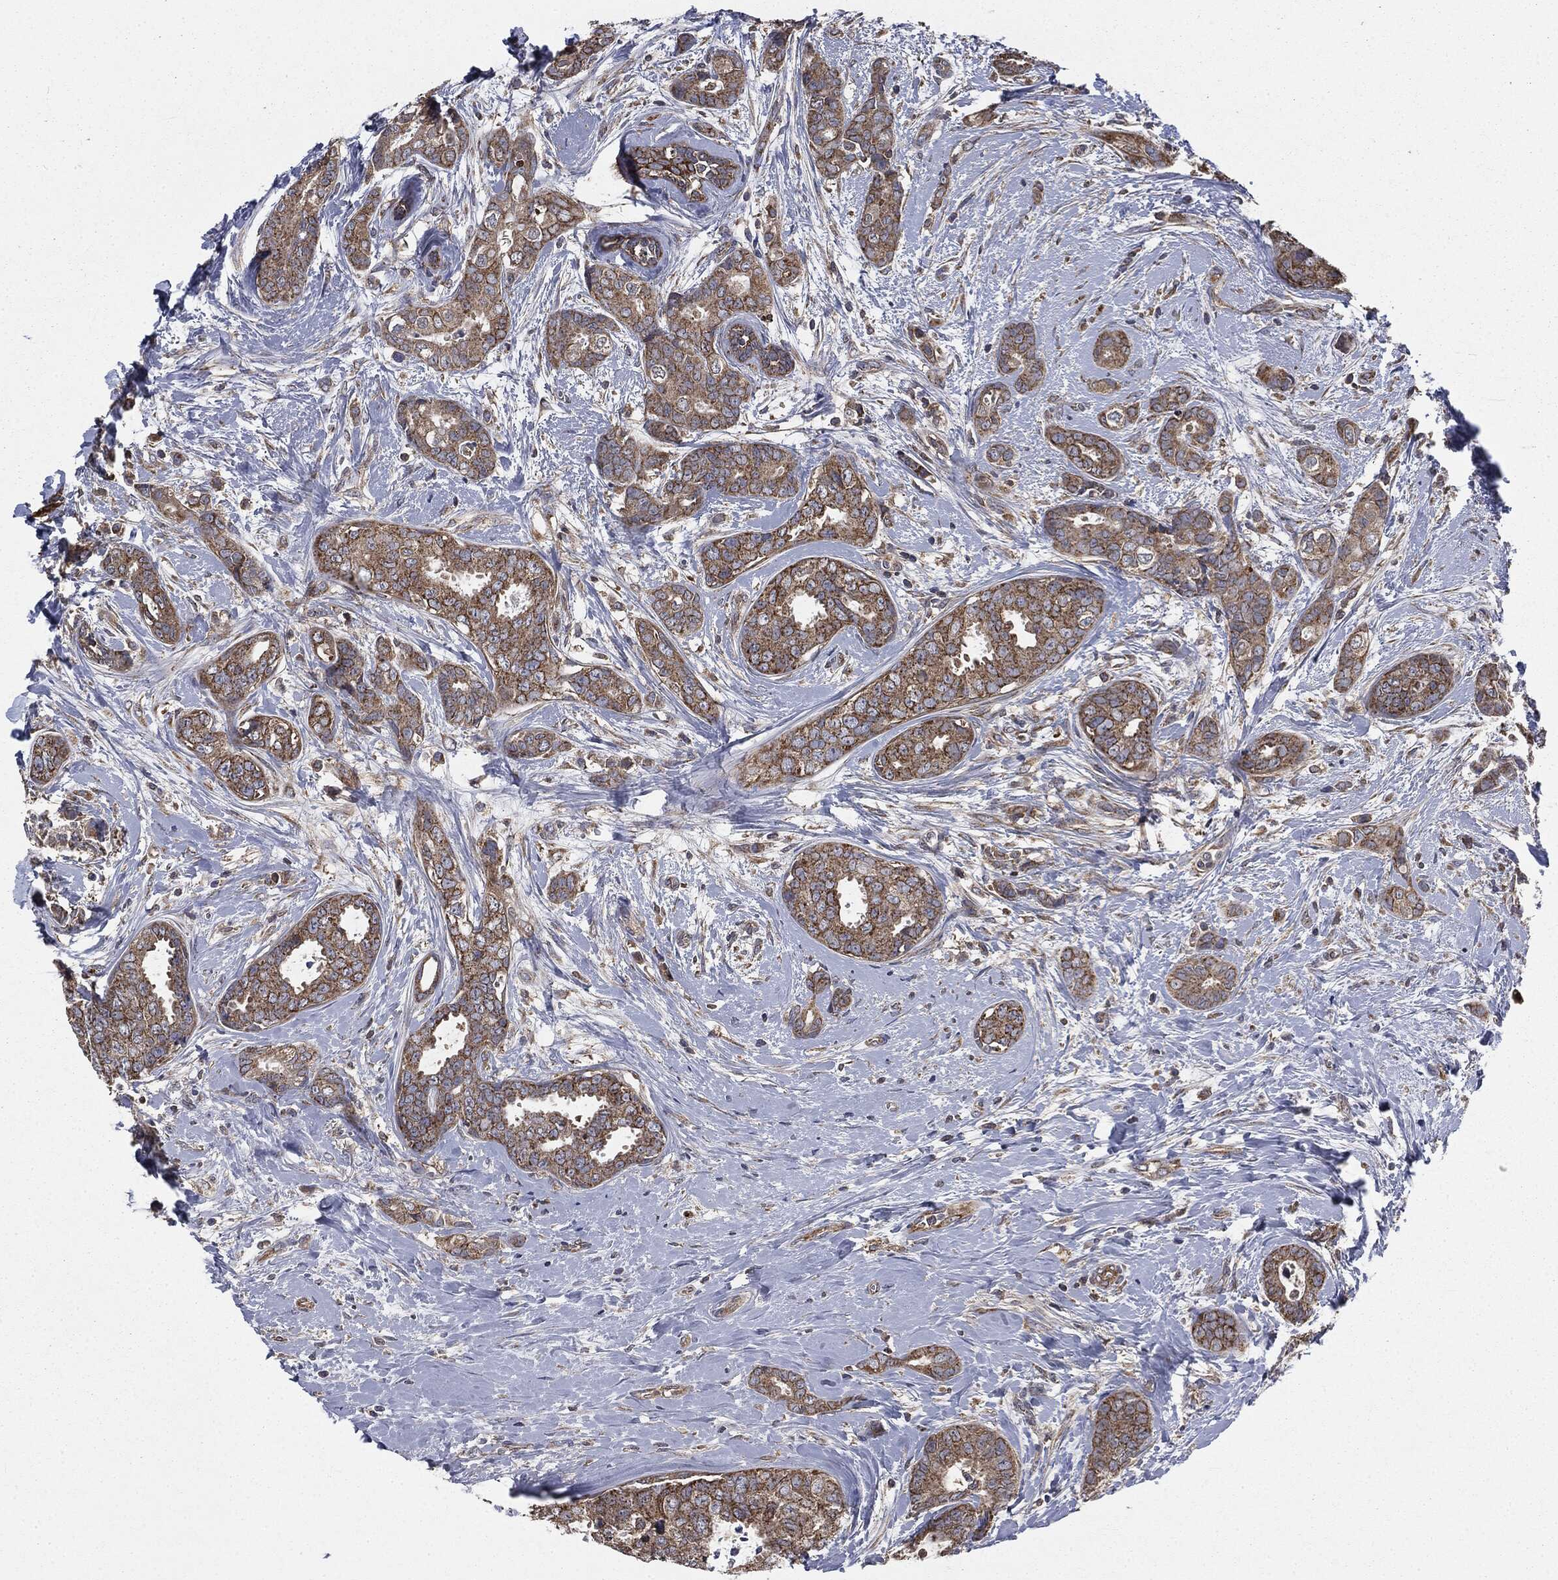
{"staining": {"intensity": "moderate", "quantity": ">75%", "location": "cytoplasmic/membranous"}, "tissue": "breast cancer", "cell_type": "Tumor cells", "image_type": "cancer", "snomed": [{"axis": "morphology", "description": "Duct carcinoma"}, {"axis": "topography", "description": "Breast"}], "caption": "IHC micrograph of human breast cancer stained for a protein (brown), which shows medium levels of moderate cytoplasmic/membranous staining in approximately >75% of tumor cells.", "gene": "MAPK6", "patient": {"sex": "female", "age": 45}}